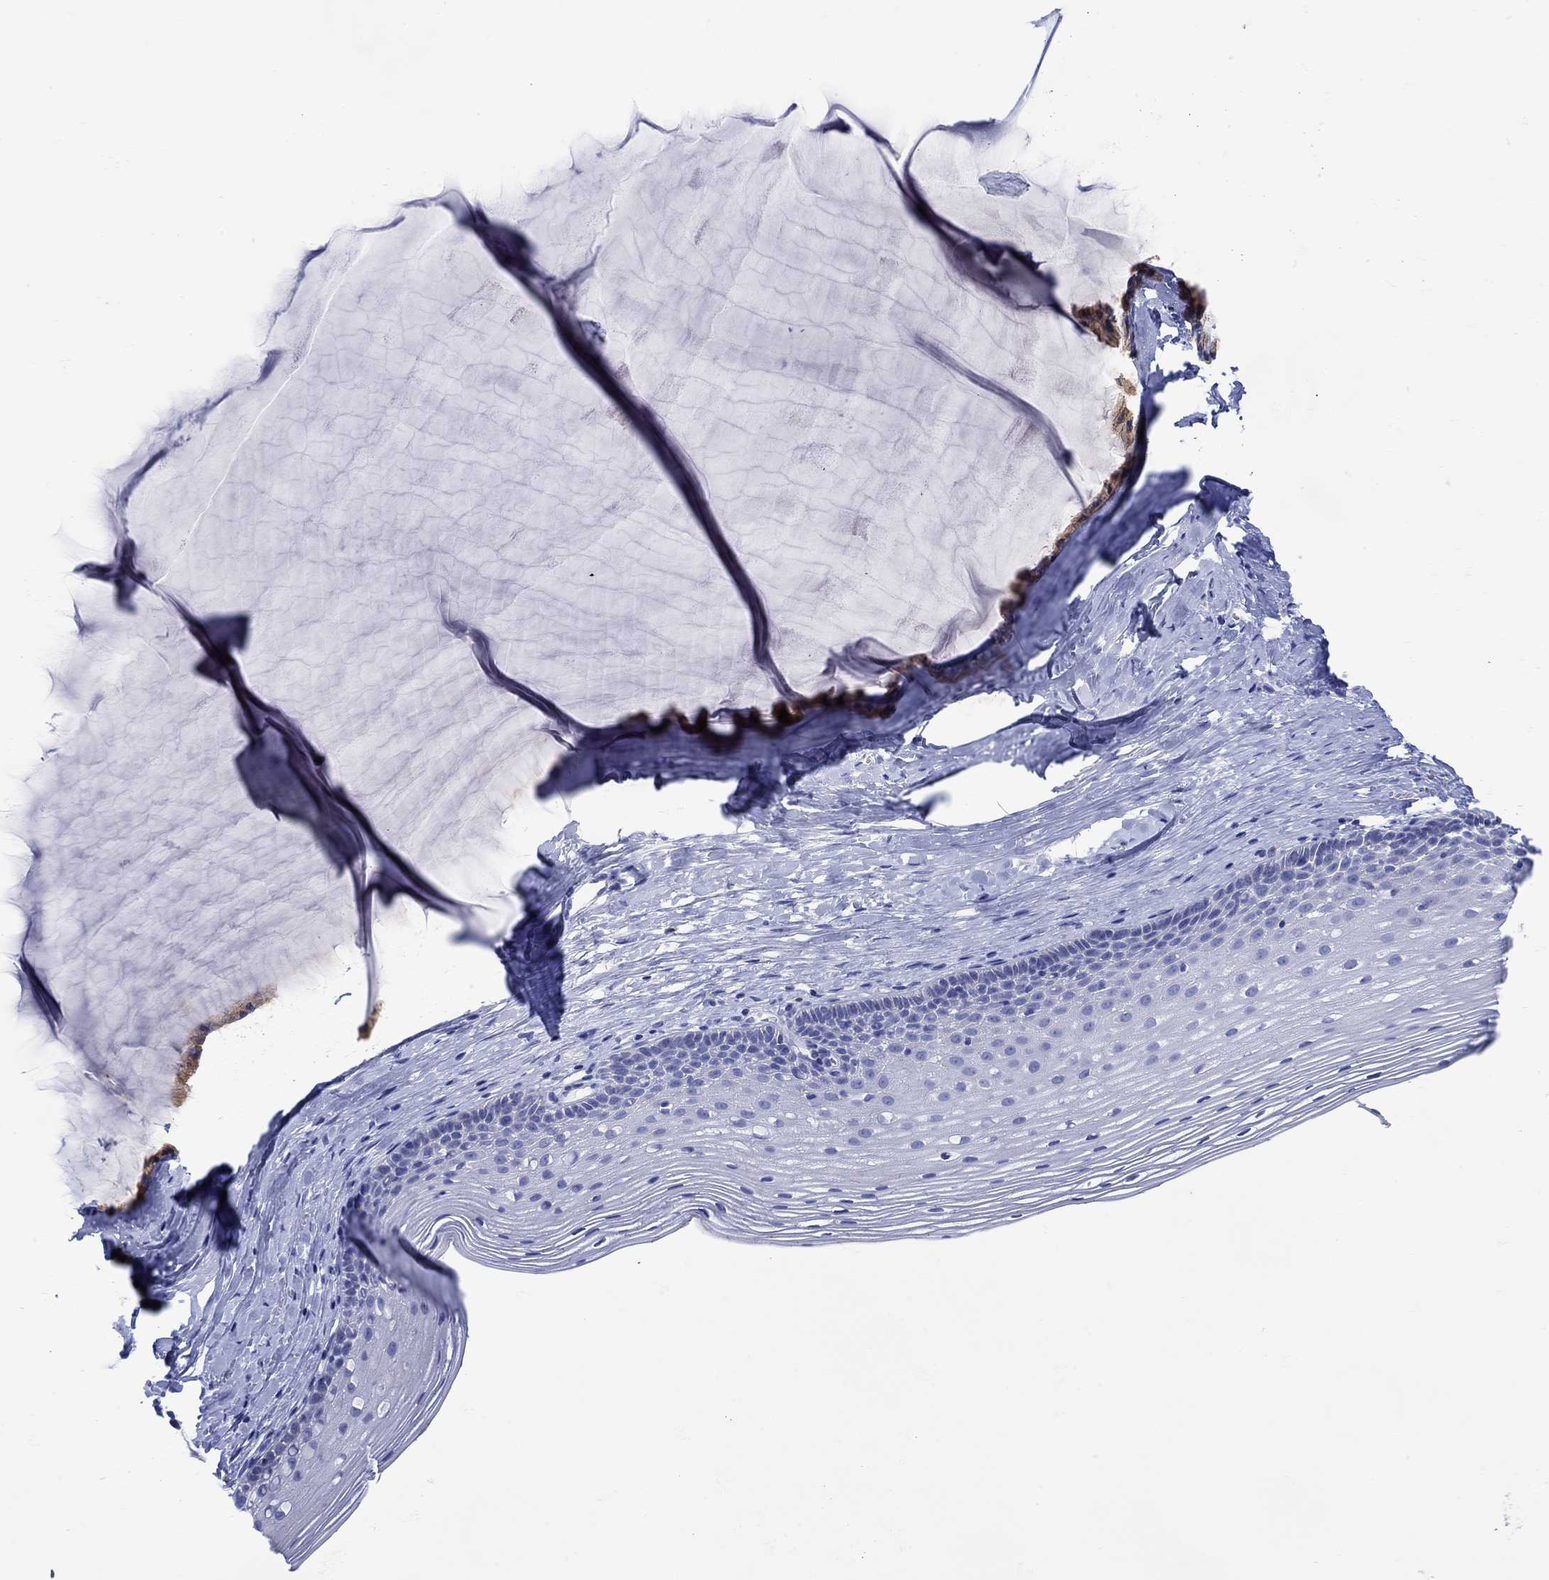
{"staining": {"intensity": "moderate", "quantity": "25%-75%", "location": "cytoplasmic/membranous"}, "tissue": "cervix", "cell_type": "Glandular cells", "image_type": "normal", "snomed": [{"axis": "morphology", "description": "Normal tissue, NOS"}, {"axis": "topography", "description": "Cervix"}], "caption": "About 25%-75% of glandular cells in normal human cervix exhibit moderate cytoplasmic/membranous protein staining as visualized by brown immunohistochemical staining.", "gene": "ANKMY1", "patient": {"sex": "female", "age": 40}}